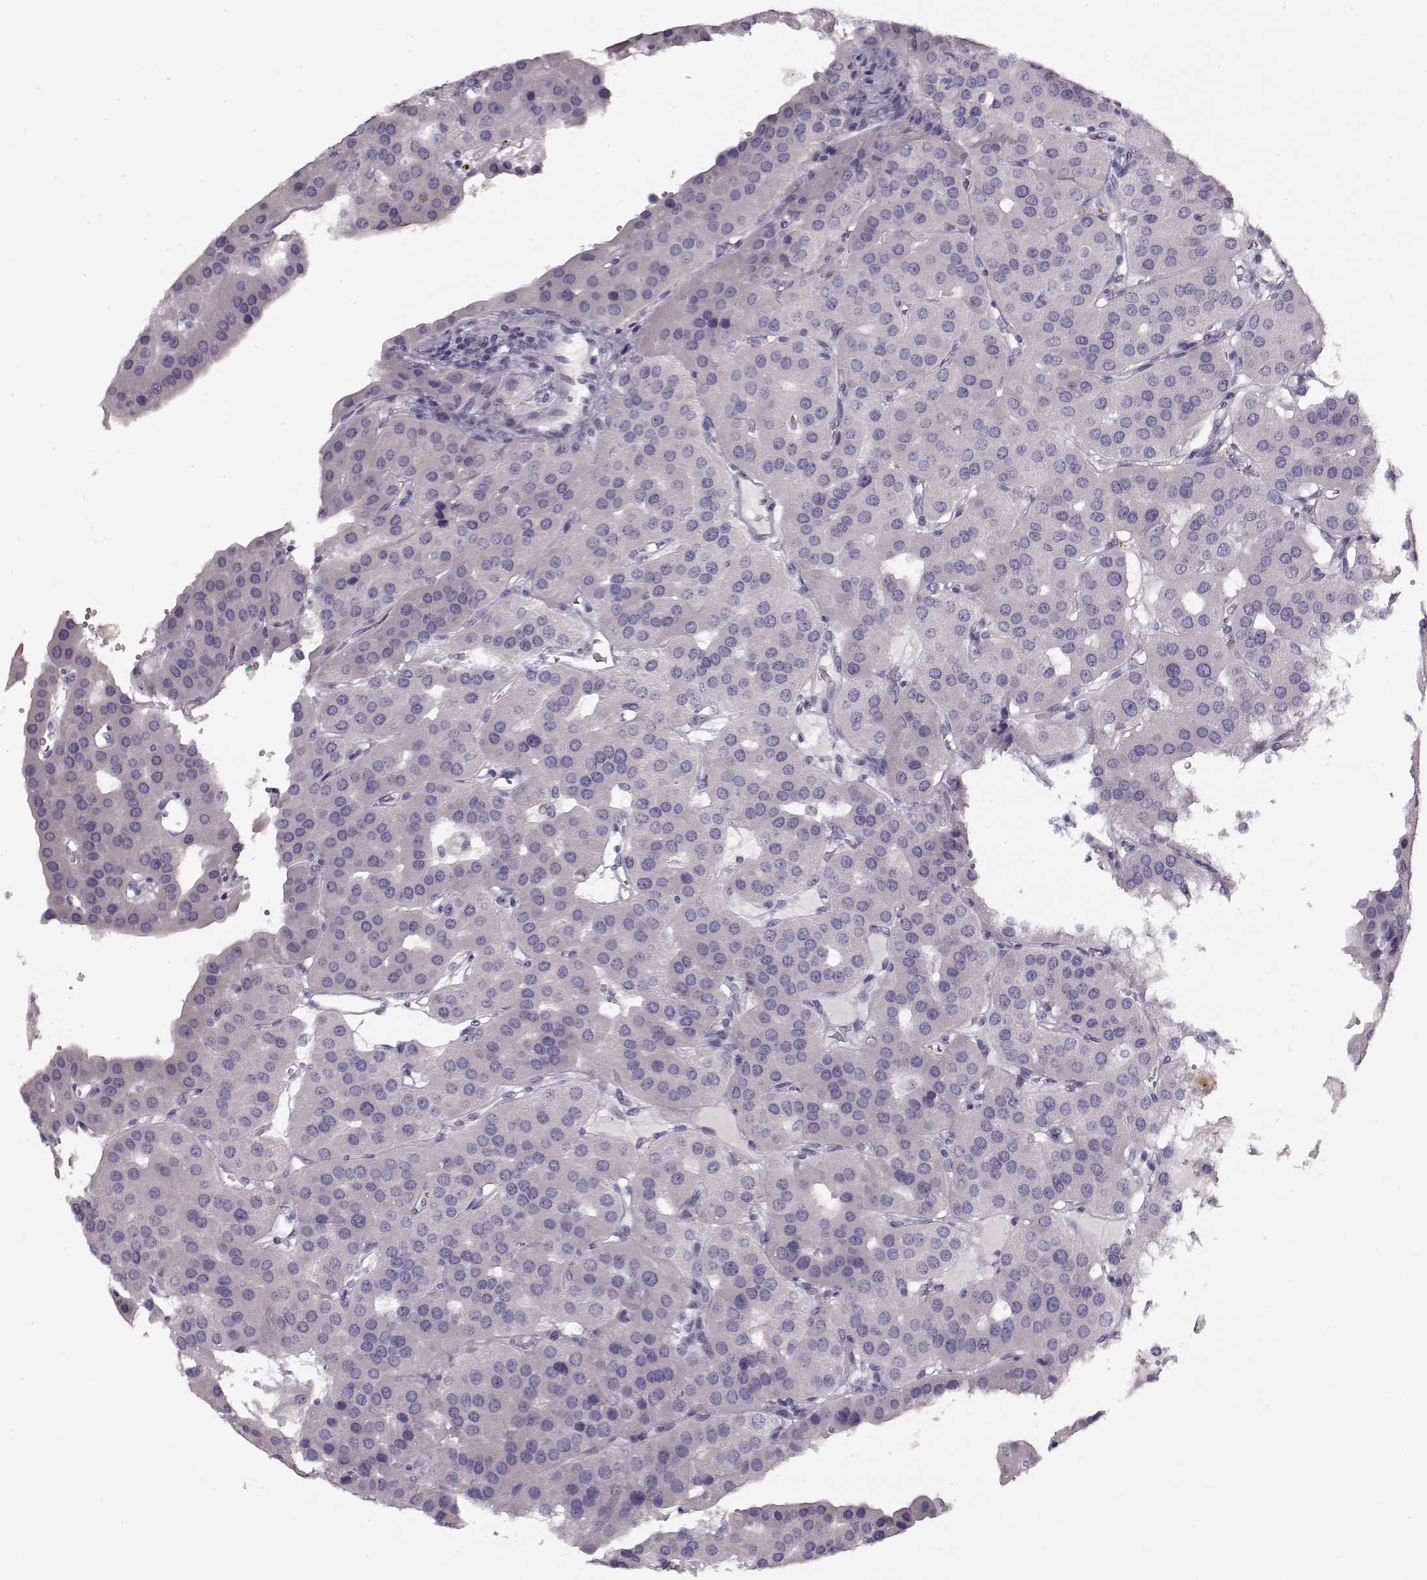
{"staining": {"intensity": "negative", "quantity": "none", "location": "none"}, "tissue": "parathyroid gland", "cell_type": "Glandular cells", "image_type": "normal", "snomed": [{"axis": "morphology", "description": "Normal tissue, NOS"}, {"axis": "morphology", "description": "Adenoma, NOS"}, {"axis": "topography", "description": "Parathyroid gland"}], "caption": "Glandular cells show no significant protein positivity in benign parathyroid gland.", "gene": "PNMT", "patient": {"sex": "female", "age": 86}}